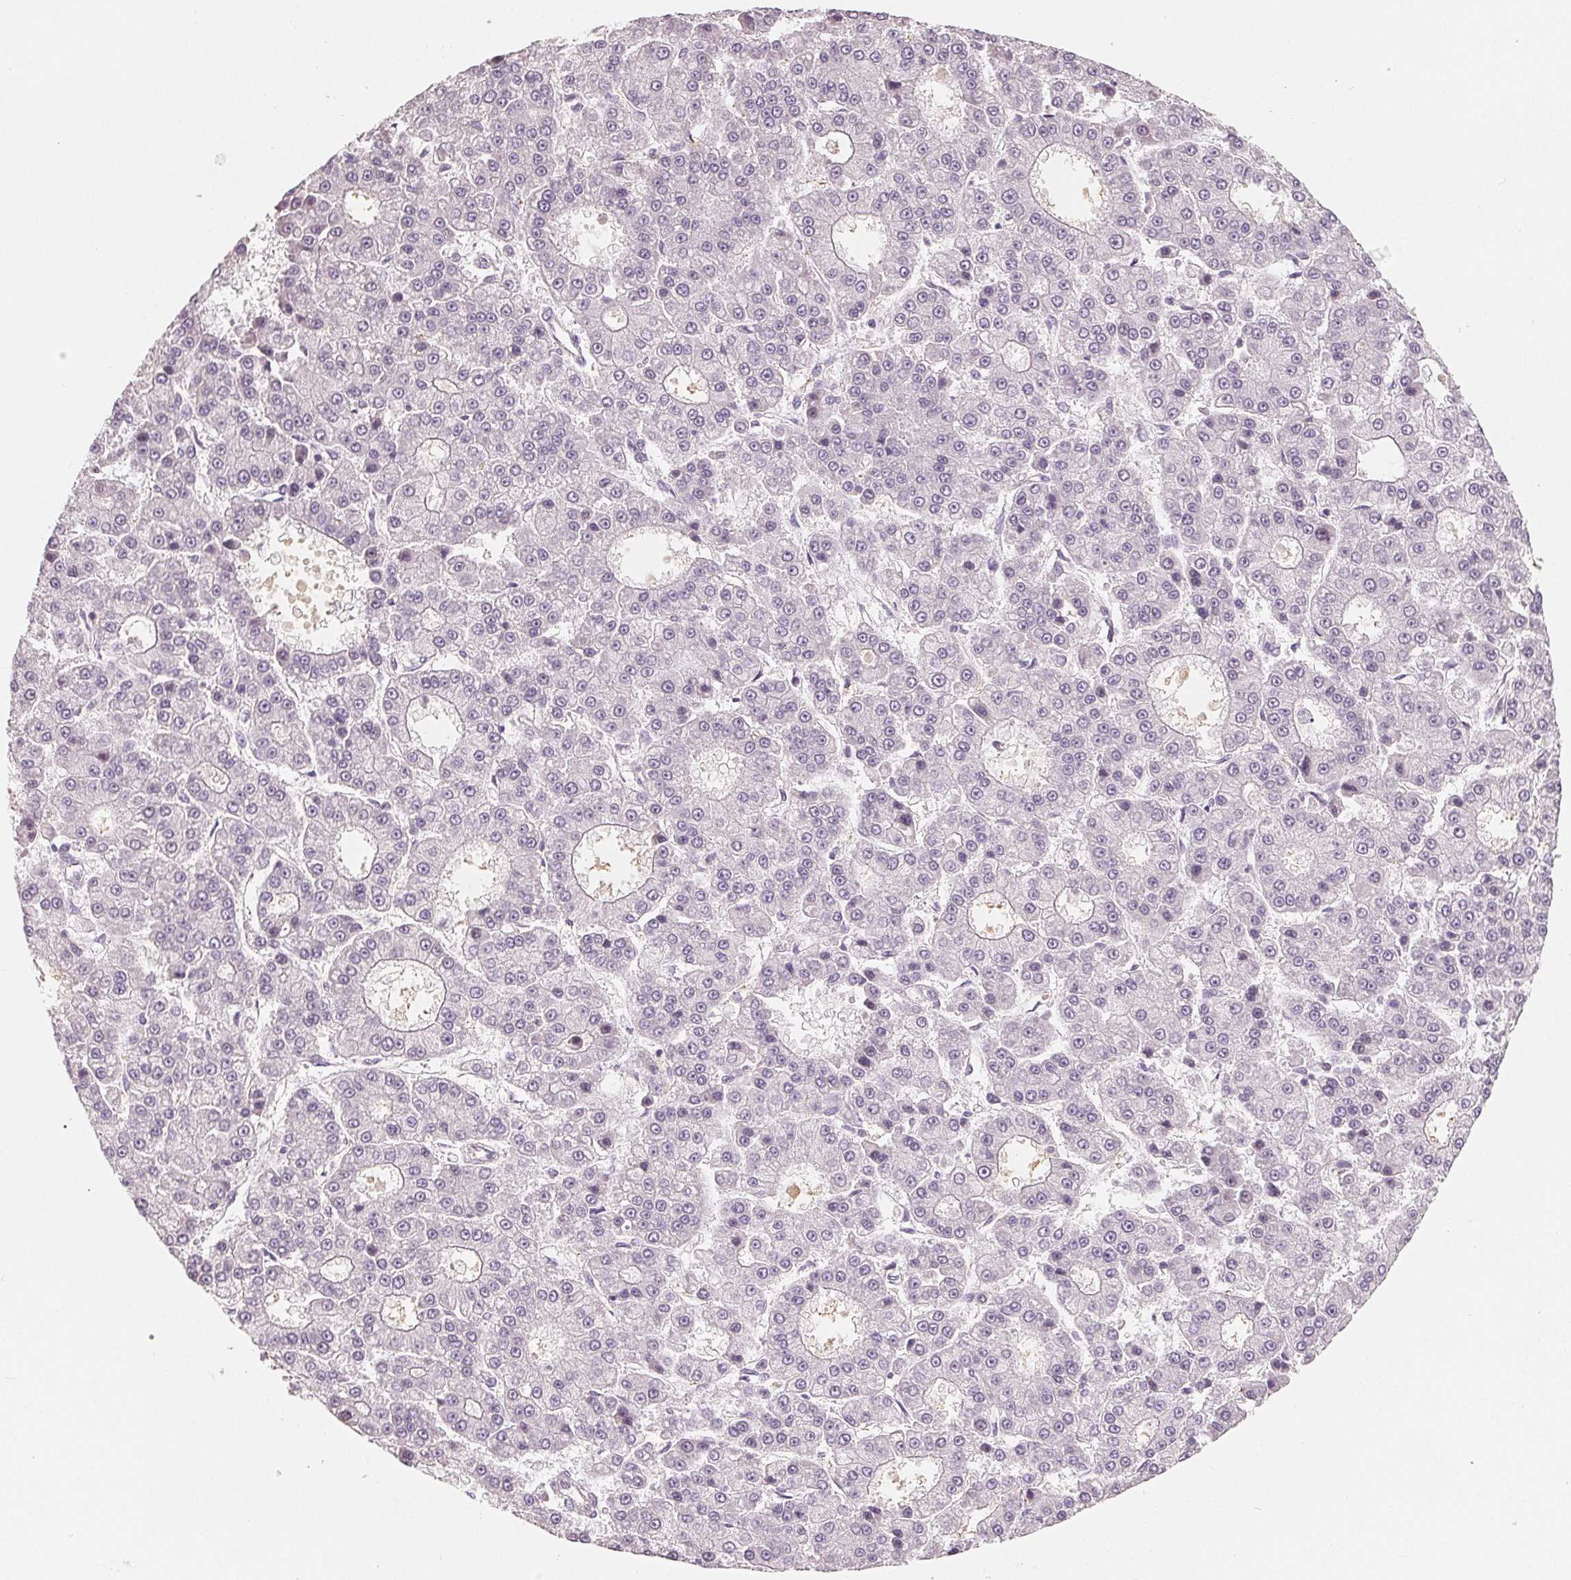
{"staining": {"intensity": "negative", "quantity": "none", "location": "none"}, "tissue": "liver cancer", "cell_type": "Tumor cells", "image_type": "cancer", "snomed": [{"axis": "morphology", "description": "Carcinoma, Hepatocellular, NOS"}, {"axis": "topography", "description": "Liver"}], "caption": "Immunohistochemical staining of human hepatocellular carcinoma (liver) reveals no significant staining in tumor cells.", "gene": "VTCN1", "patient": {"sex": "male", "age": 70}}